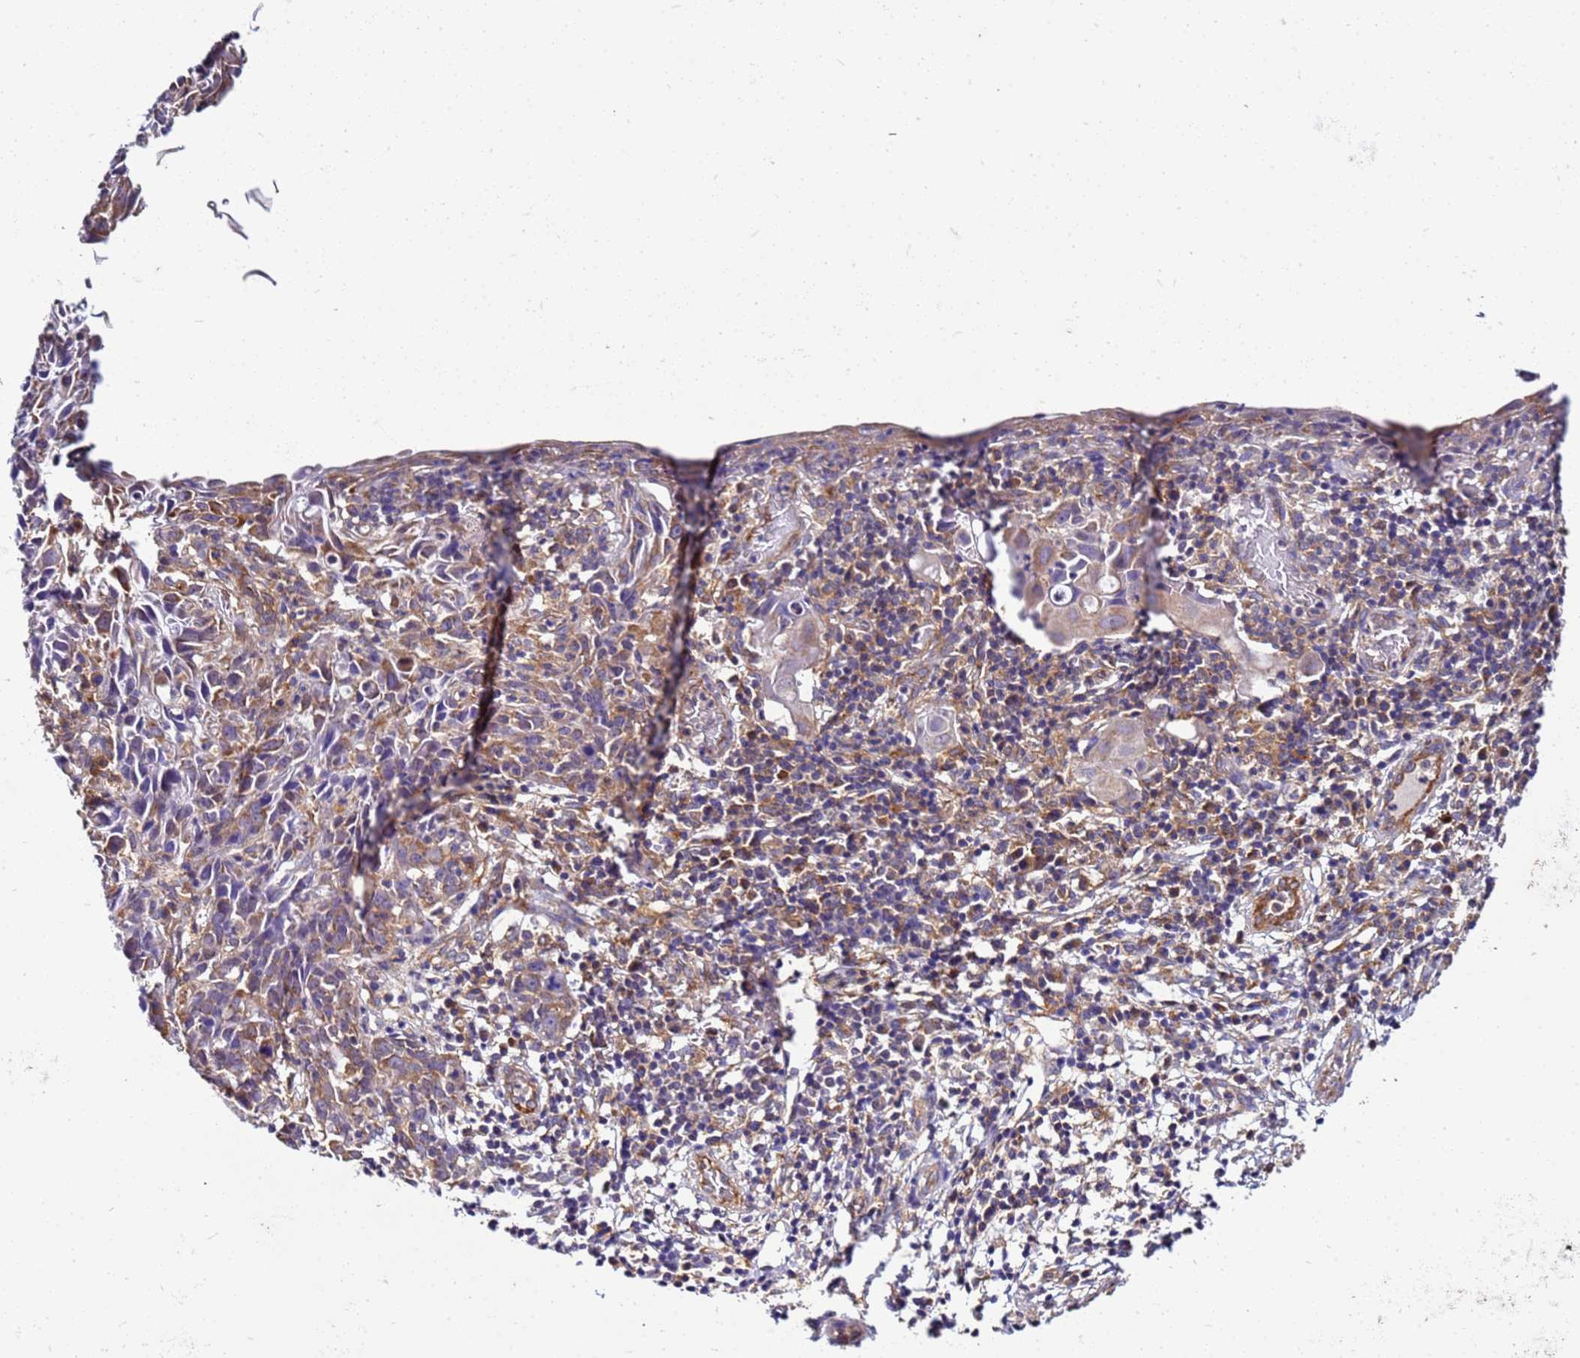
{"staining": {"intensity": "moderate", "quantity": ">75%", "location": "cytoplasmic/membranous"}, "tissue": "cervical cancer", "cell_type": "Tumor cells", "image_type": "cancer", "snomed": [{"axis": "morphology", "description": "Squamous cell carcinoma, NOS"}, {"axis": "topography", "description": "Cervix"}], "caption": "Tumor cells exhibit moderate cytoplasmic/membranous expression in approximately >75% of cells in squamous cell carcinoma (cervical). (brown staining indicates protein expression, while blue staining denotes nuclei).", "gene": "PKD1", "patient": {"sex": "female", "age": 50}}